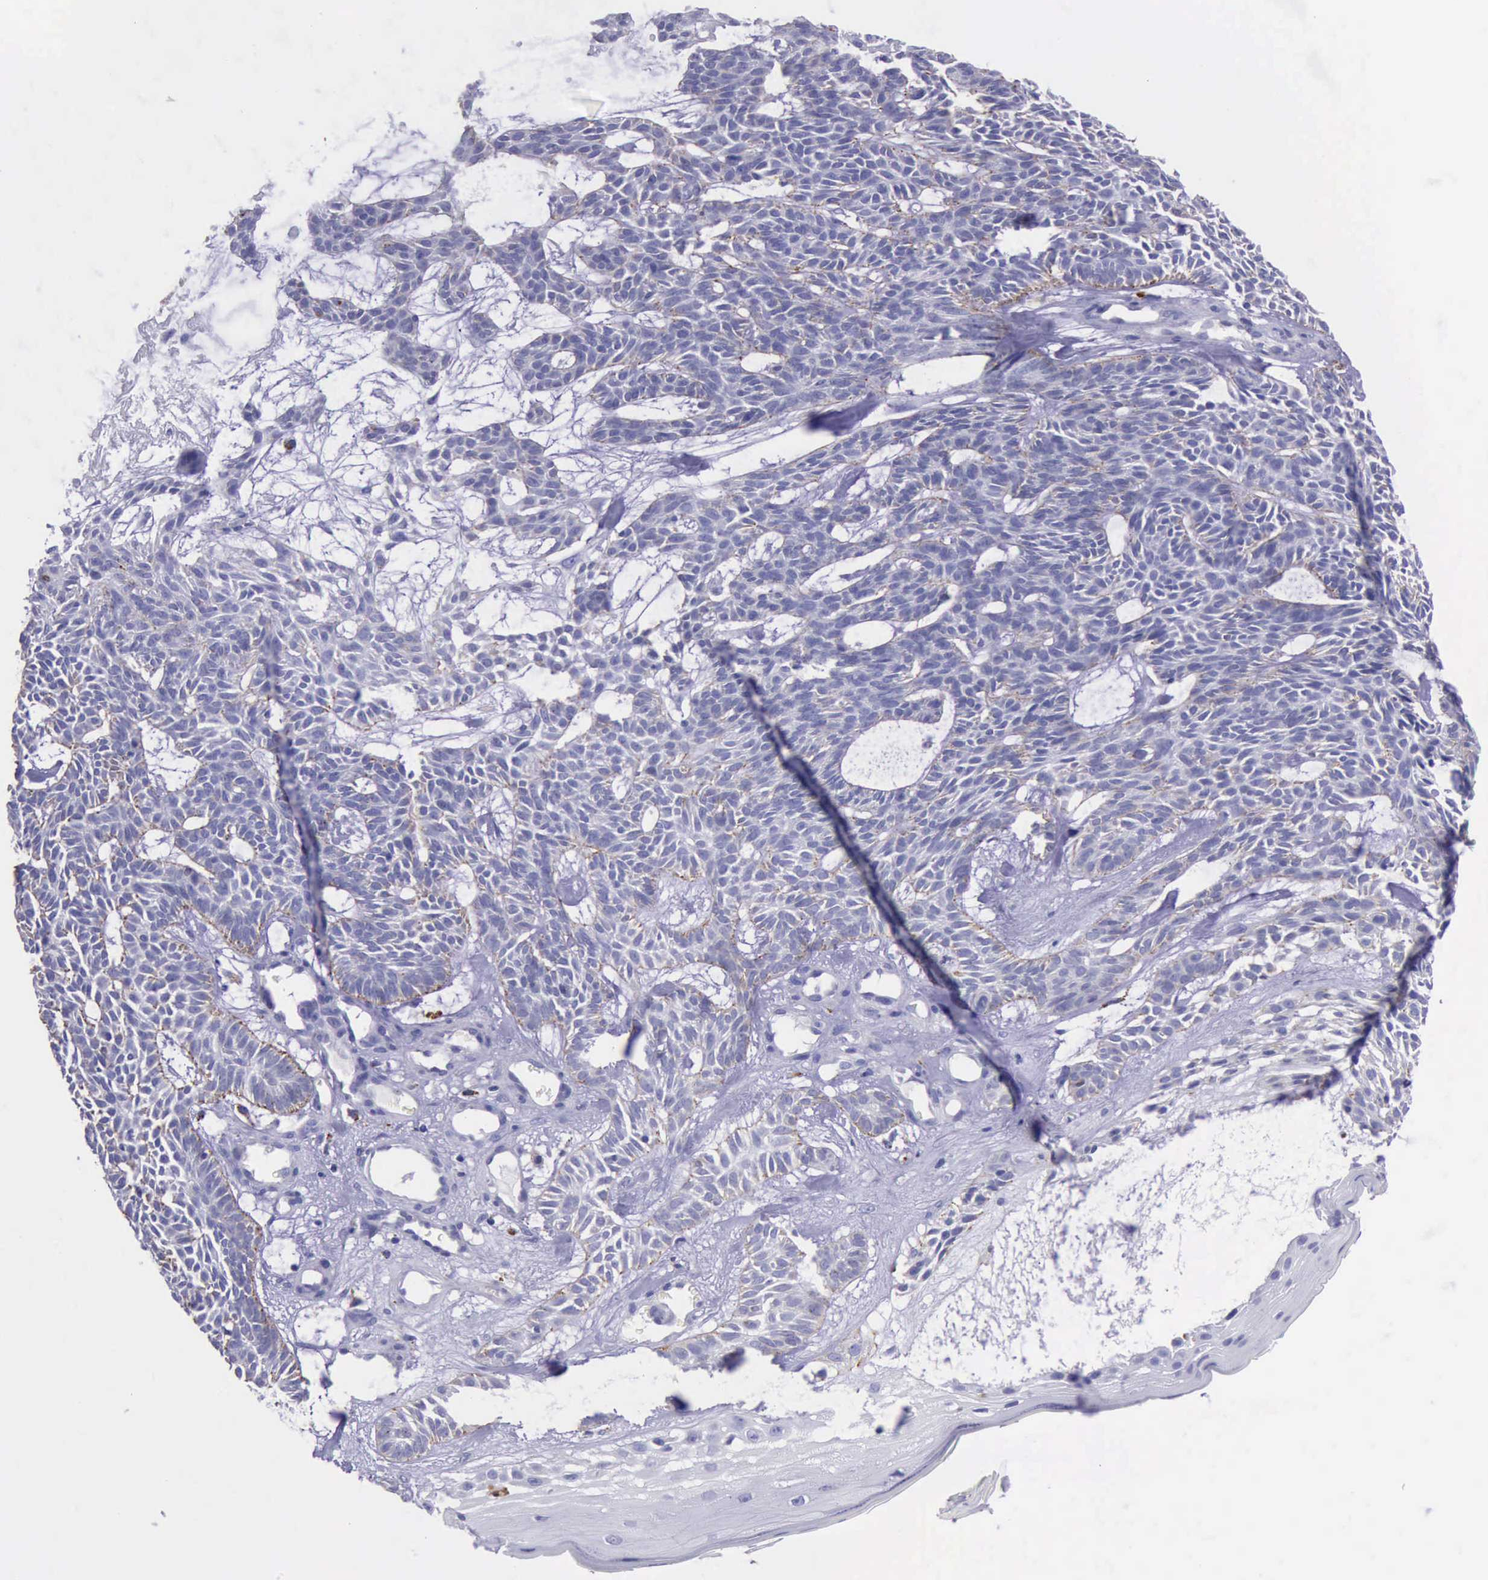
{"staining": {"intensity": "weak", "quantity": "25%-75%", "location": "cytoplasmic/membranous"}, "tissue": "skin cancer", "cell_type": "Tumor cells", "image_type": "cancer", "snomed": [{"axis": "morphology", "description": "Basal cell carcinoma"}, {"axis": "topography", "description": "Skin"}], "caption": "This is an image of IHC staining of skin basal cell carcinoma, which shows weak positivity in the cytoplasmic/membranous of tumor cells.", "gene": "GLA", "patient": {"sex": "male", "age": 75}}